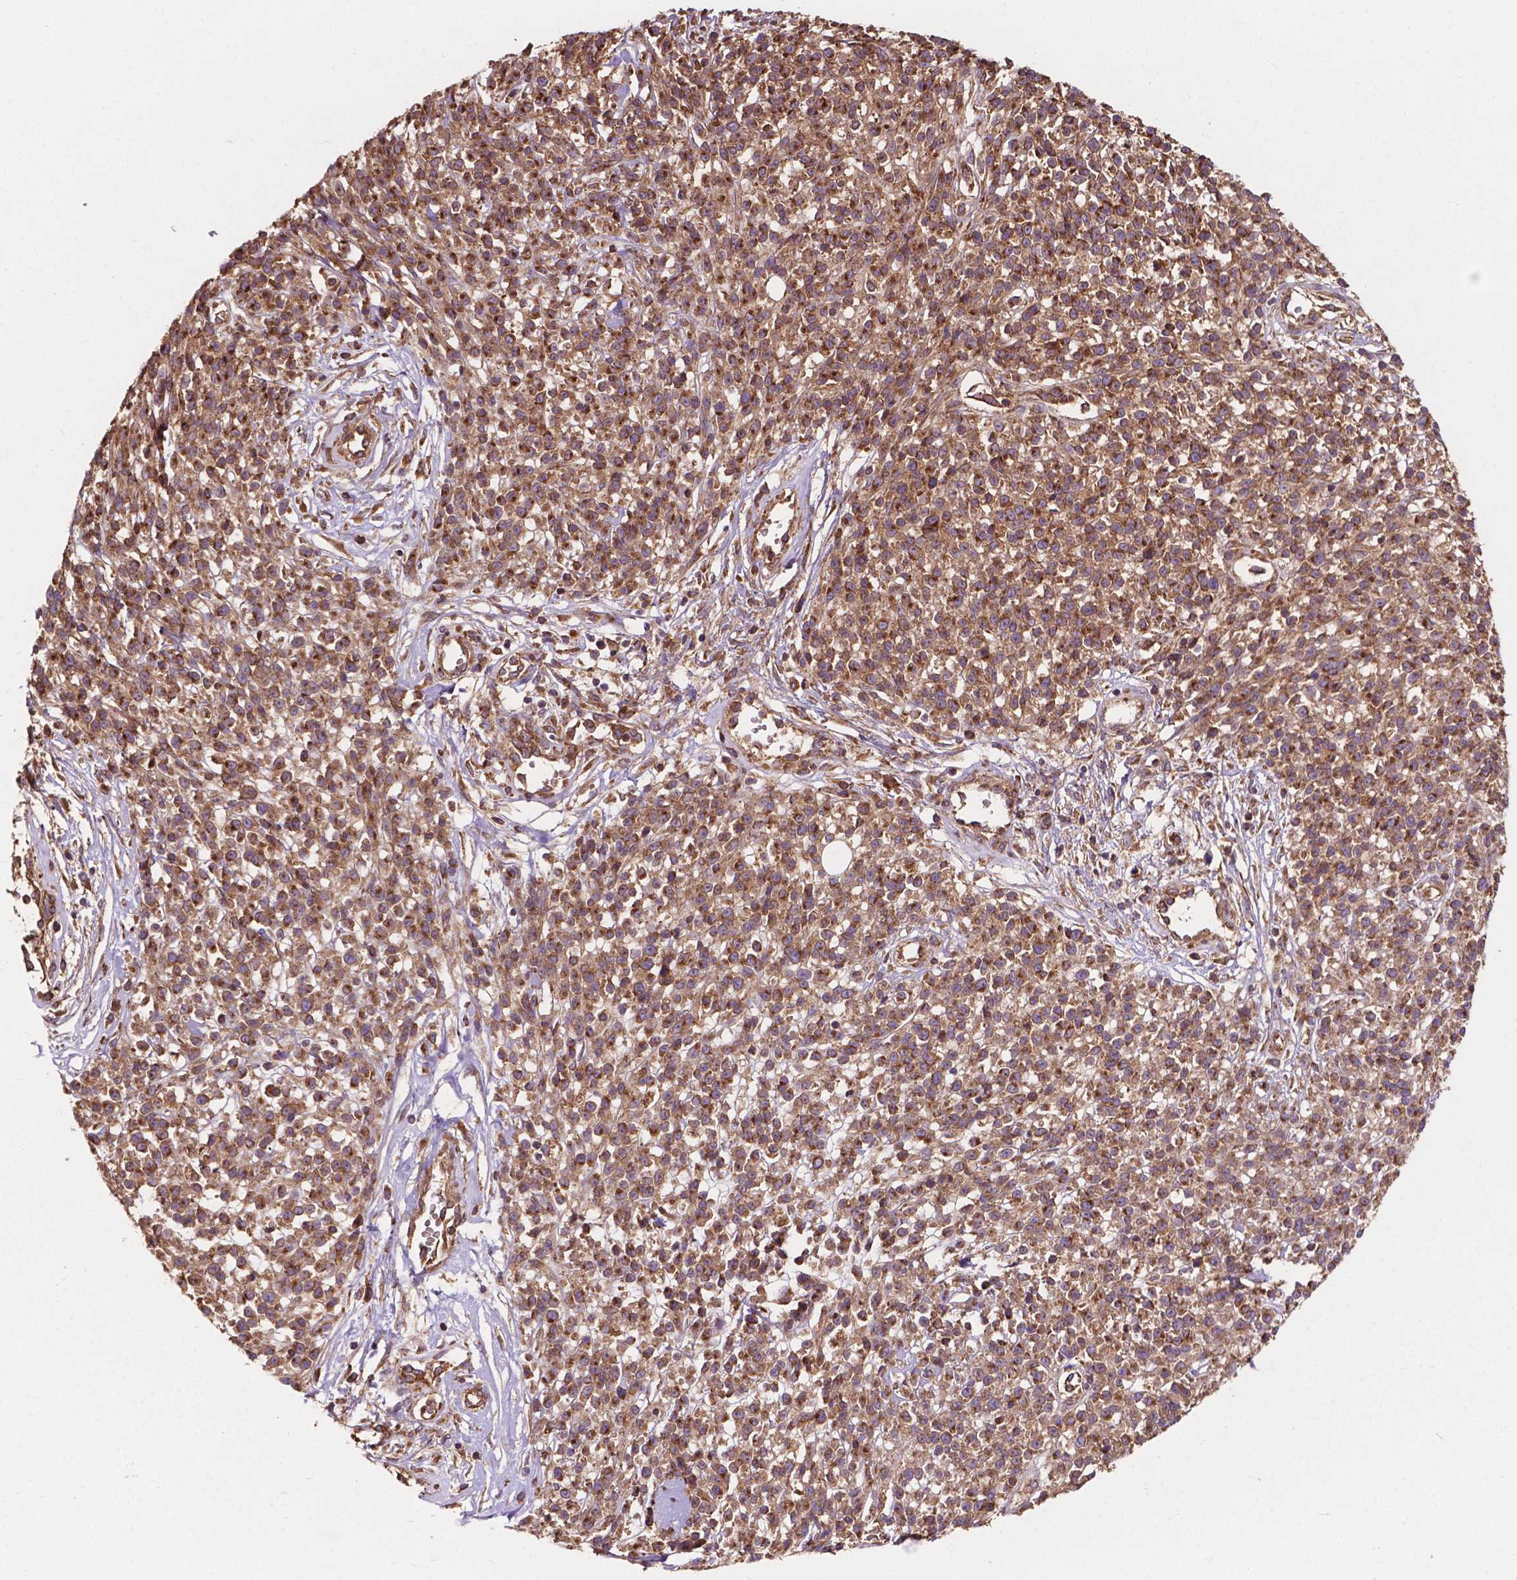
{"staining": {"intensity": "moderate", "quantity": ">75%", "location": "cytoplasmic/membranous"}, "tissue": "melanoma", "cell_type": "Tumor cells", "image_type": "cancer", "snomed": [{"axis": "morphology", "description": "Malignant melanoma, NOS"}, {"axis": "topography", "description": "Skin"}, {"axis": "topography", "description": "Skin of trunk"}], "caption": "An image showing moderate cytoplasmic/membranous positivity in about >75% of tumor cells in melanoma, as visualized by brown immunohistochemical staining.", "gene": "CCDC71L", "patient": {"sex": "male", "age": 74}}